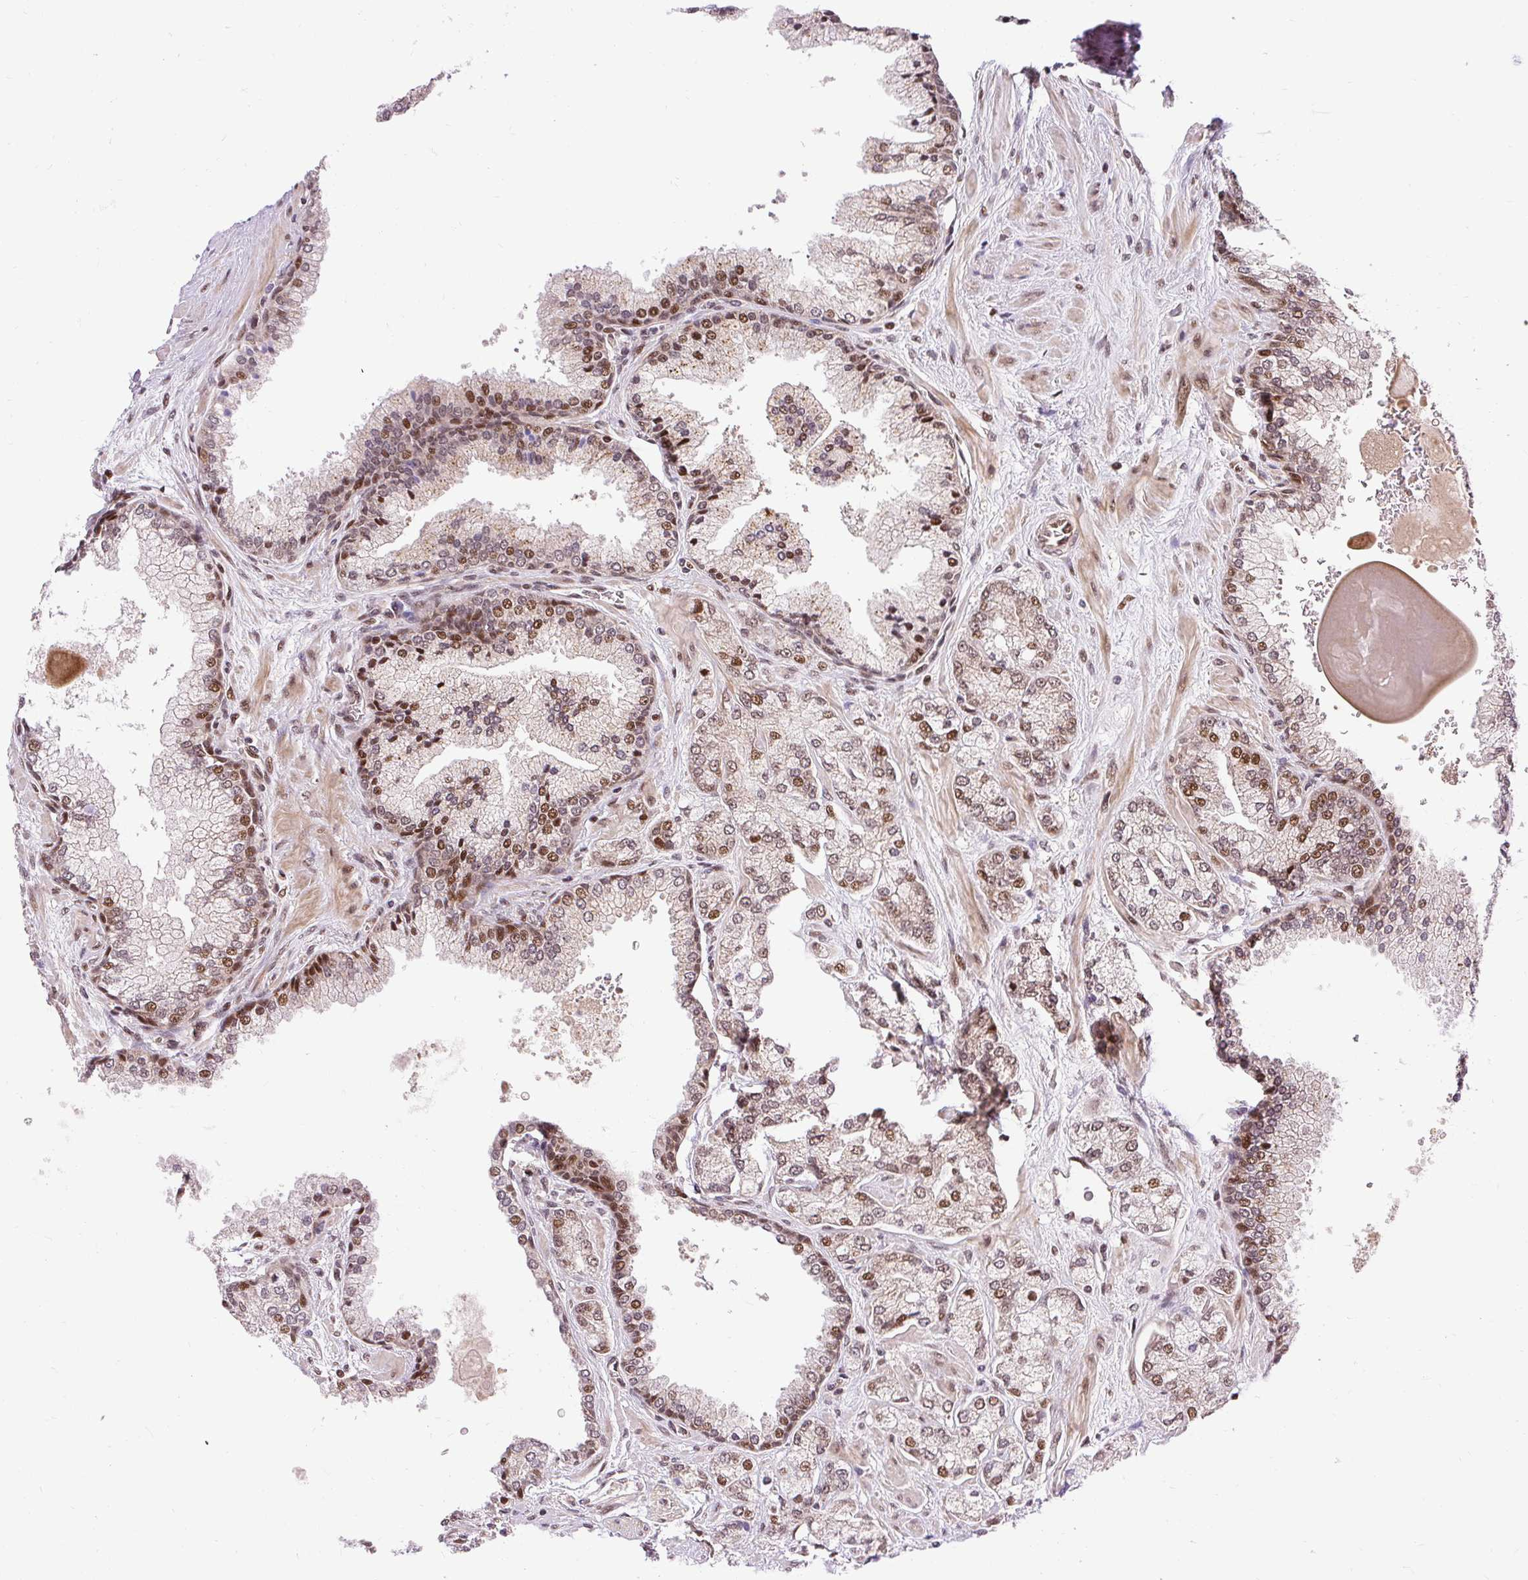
{"staining": {"intensity": "moderate", "quantity": ">75%", "location": "nuclear"}, "tissue": "prostate cancer", "cell_type": "Tumor cells", "image_type": "cancer", "snomed": [{"axis": "morphology", "description": "Adenocarcinoma, High grade"}, {"axis": "topography", "description": "Prostate"}], "caption": "Immunohistochemistry of human prostate high-grade adenocarcinoma shows medium levels of moderate nuclear staining in about >75% of tumor cells. (DAB (3,3'-diaminobenzidine) = brown stain, brightfield microscopy at high magnification).", "gene": "MECOM", "patient": {"sex": "male", "age": 68}}